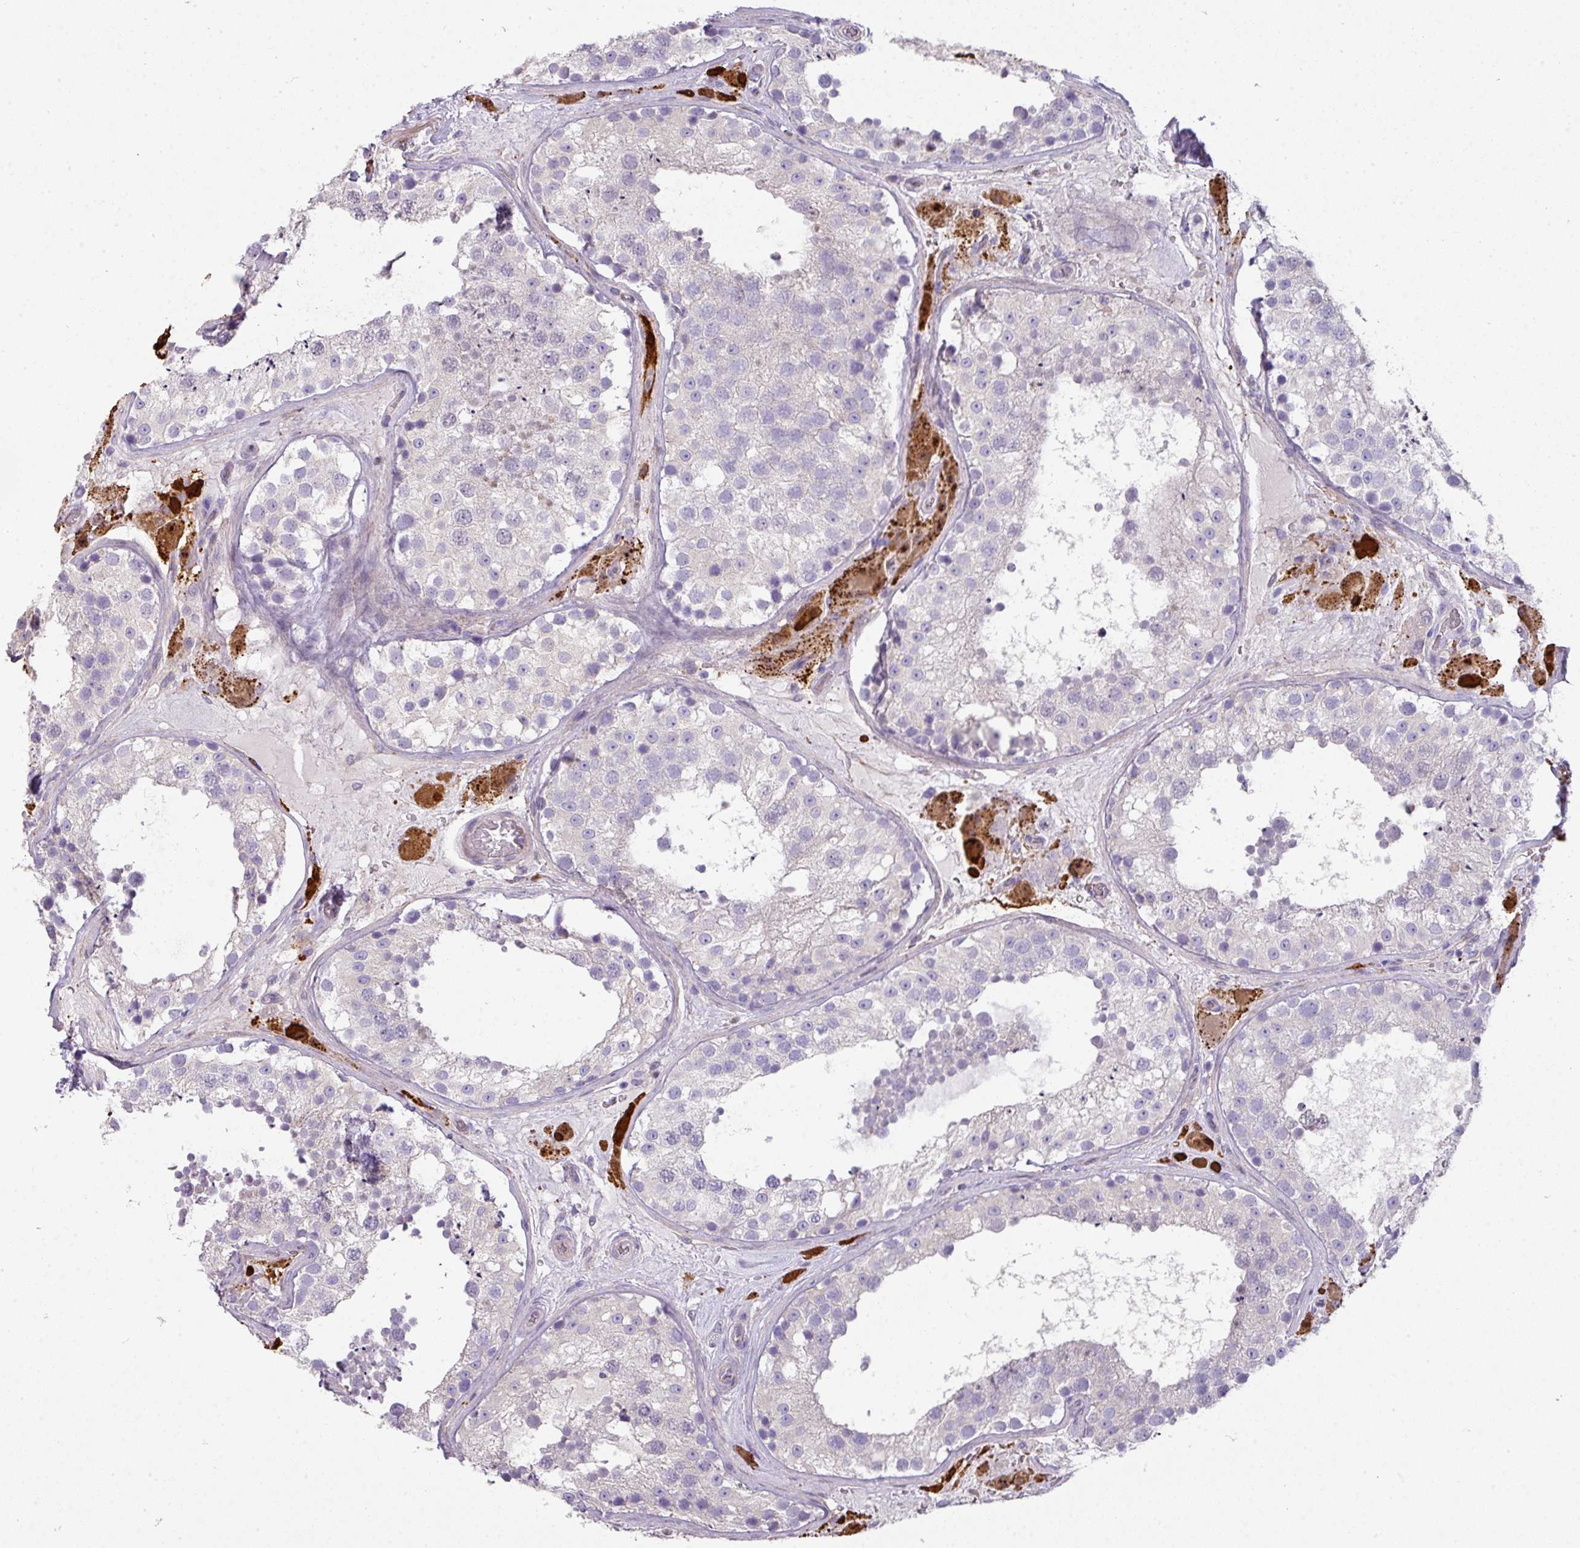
{"staining": {"intensity": "weak", "quantity": "<25%", "location": "cytoplasmic/membranous,nuclear"}, "tissue": "testis", "cell_type": "Cells in seminiferous ducts", "image_type": "normal", "snomed": [{"axis": "morphology", "description": "Normal tissue, NOS"}, {"axis": "topography", "description": "Testis"}], "caption": "Immunohistochemistry (IHC) of benign testis shows no staining in cells in seminiferous ducts.", "gene": "GLI4", "patient": {"sex": "male", "age": 26}}